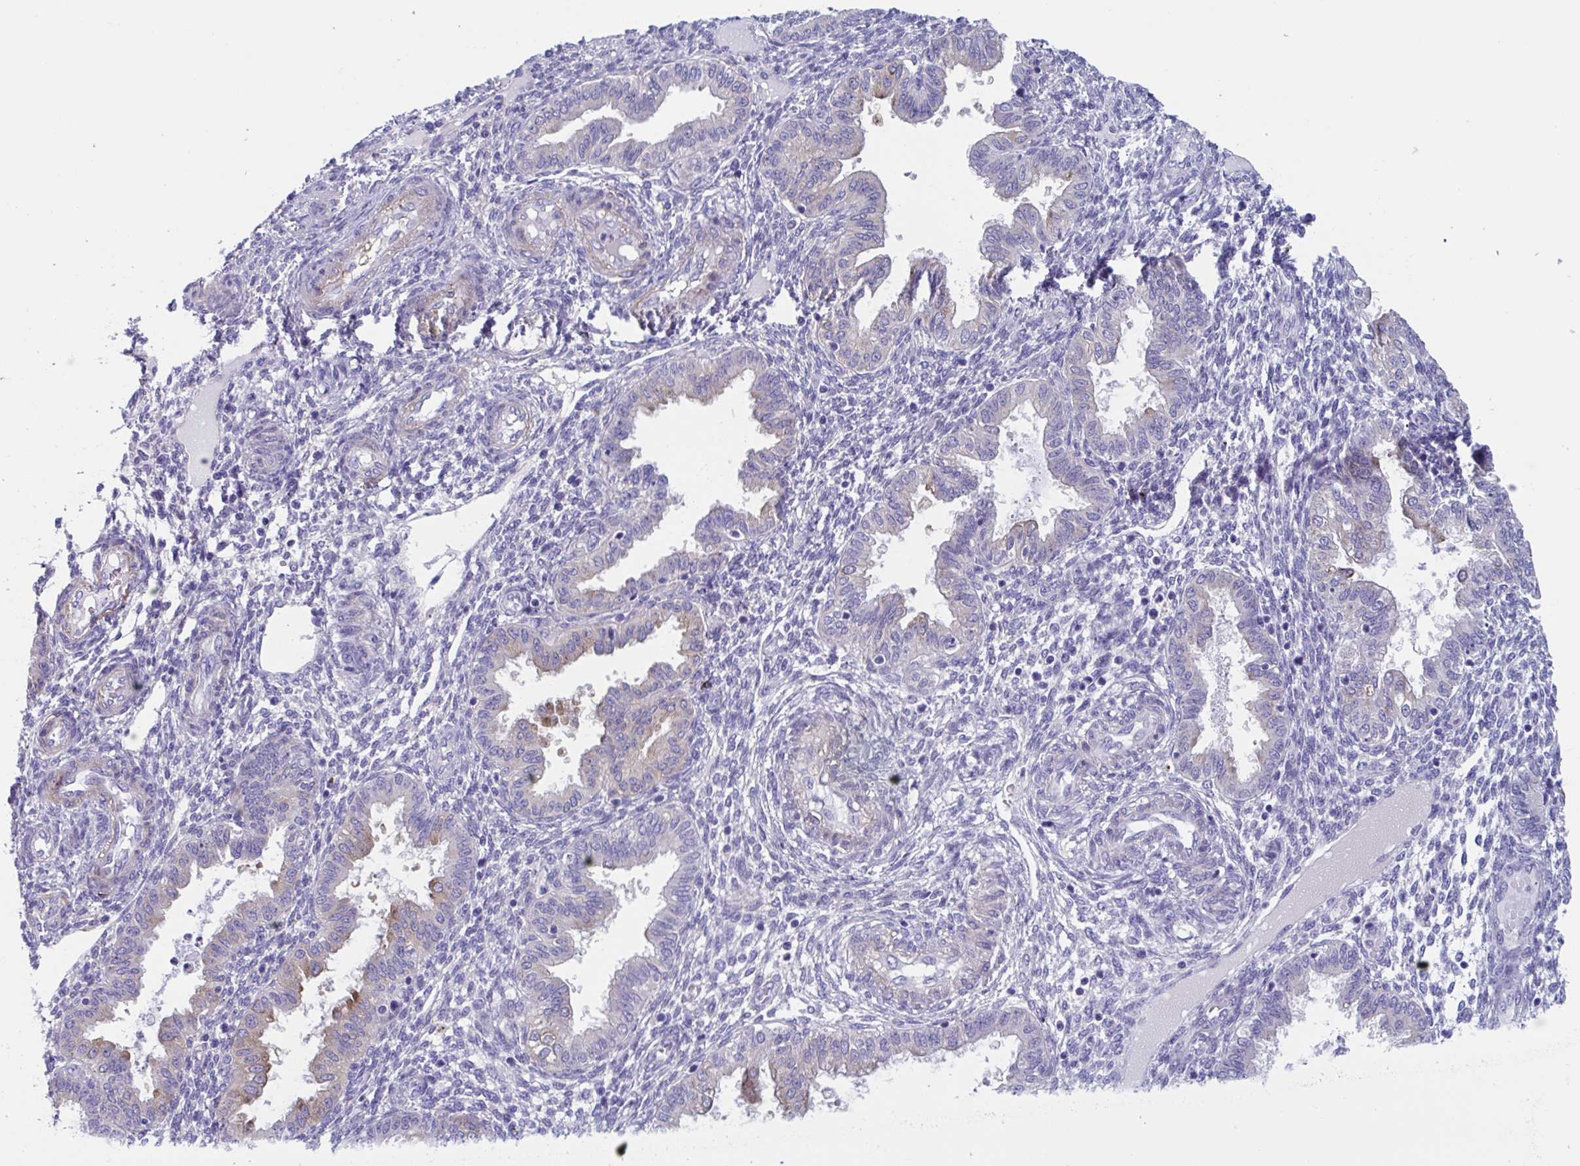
{"staining": {"intensity": "negative", "quantity": "none", "location": "none"}, "tissue": "endometrium", "cell_type": "Cells in endometrial stroma", "image_type": "normal", "snomed": [{"axis": "morphology", "description": "Normal tissue, NOS"}, {"axis": "topography", "description": "Endometrium"}], "caption": "Normal endometrium was stained to show a protein in brown. There is no significant expression in cells in endometrial stroma.", "gene": "LPIN3", "patient": {"sex": "female", "age": 33}}